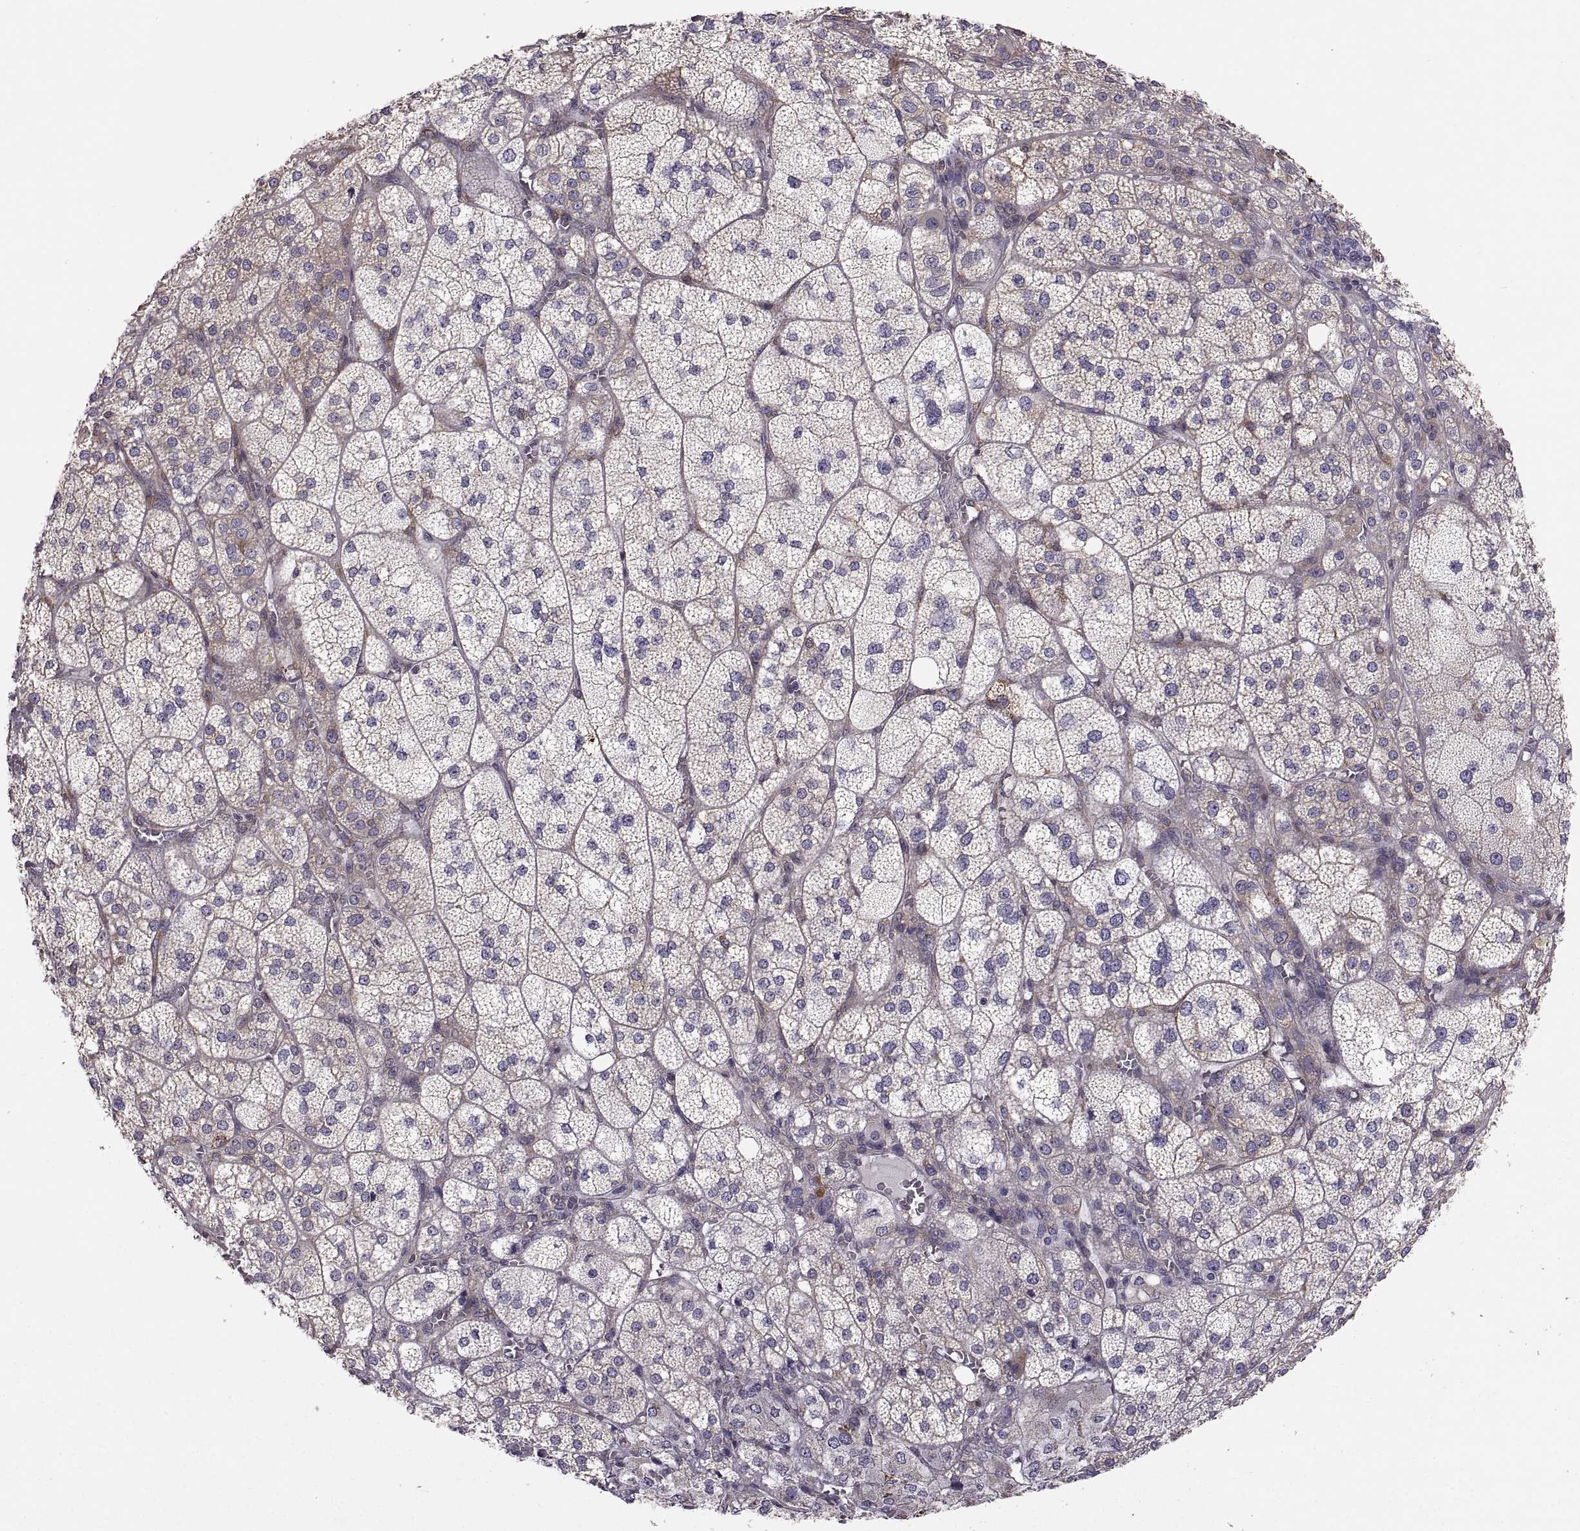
{"staining": {"intensity": "negative", "quantity": "none", "location": "none"}, "tissue": "adrenal gland", "cell_type": "Glandular cells", "image_type": "normal", "snomed": [{"axis": "morphology", "description": "Normal tissue, NOS"}, {"axis": "topography", "description": "Adrenal gland"}], "caption": "DAB (3,3'-diaminobenzidine) immunohistochemical staining of unremarkable adrenal gland reveals no significant positivity in glandular cells.", "gene": "PLEKHB2", "patient": {"sex": "female", "age": 60}}